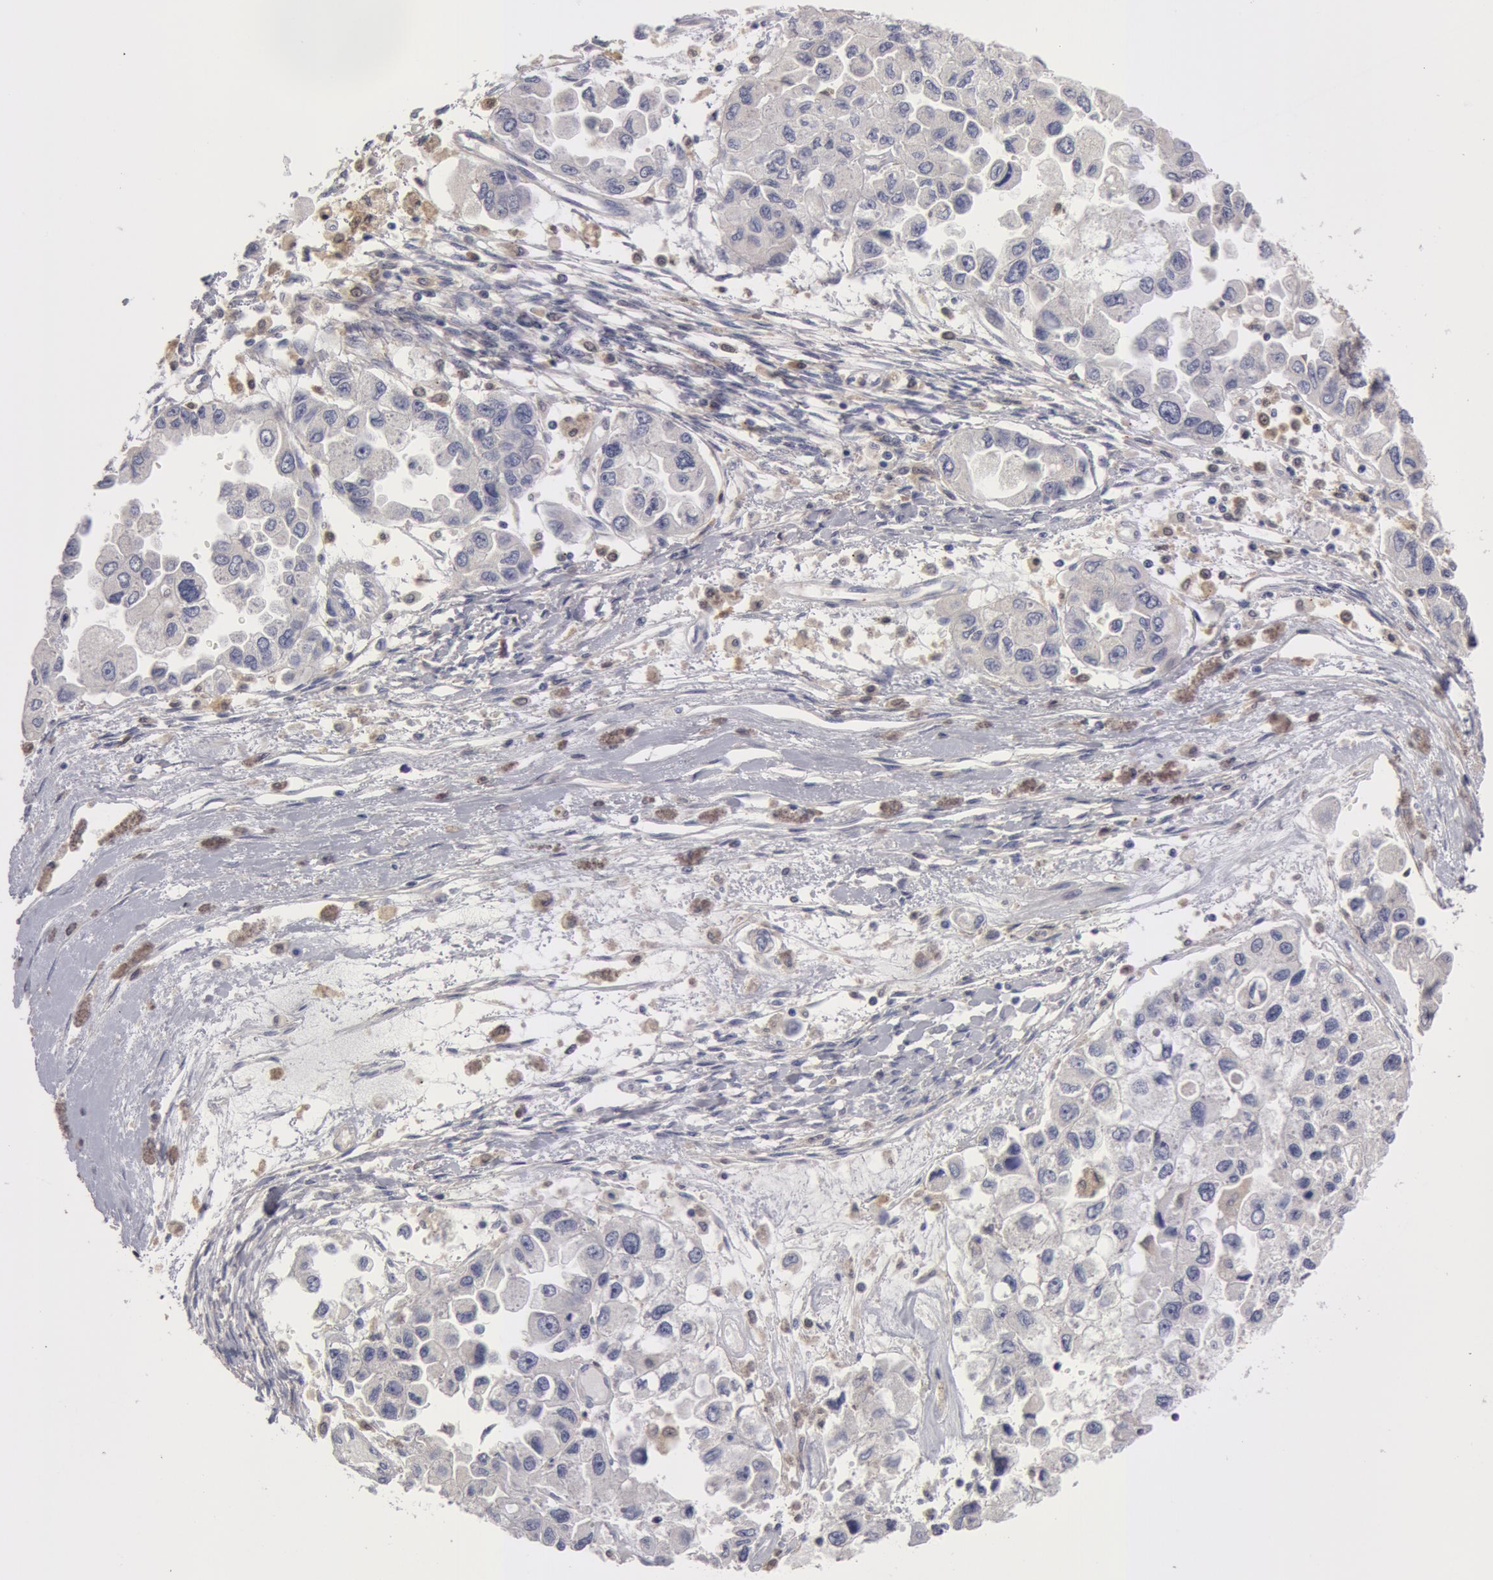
{"staining": {"intensity": "negative", "quantity": "none", "location": "none"}, "tissue": "ovarian cancer", "cell_type": "Tumor cells", "image_type": "cancer", "snomed": [{"axis": "morphology", "description": "Cystadenocarcinoma, serous, NOS"}, {"axis": "topography", "description": "Ovary"}], "caption": "This is a histopathology image of immunohistochemistry staining of ovarian serous cystadenocarcinoma, which shows no staining in tumor cells.", "gene": "SYK", "patient": {"sex": "female", "age": 84}}